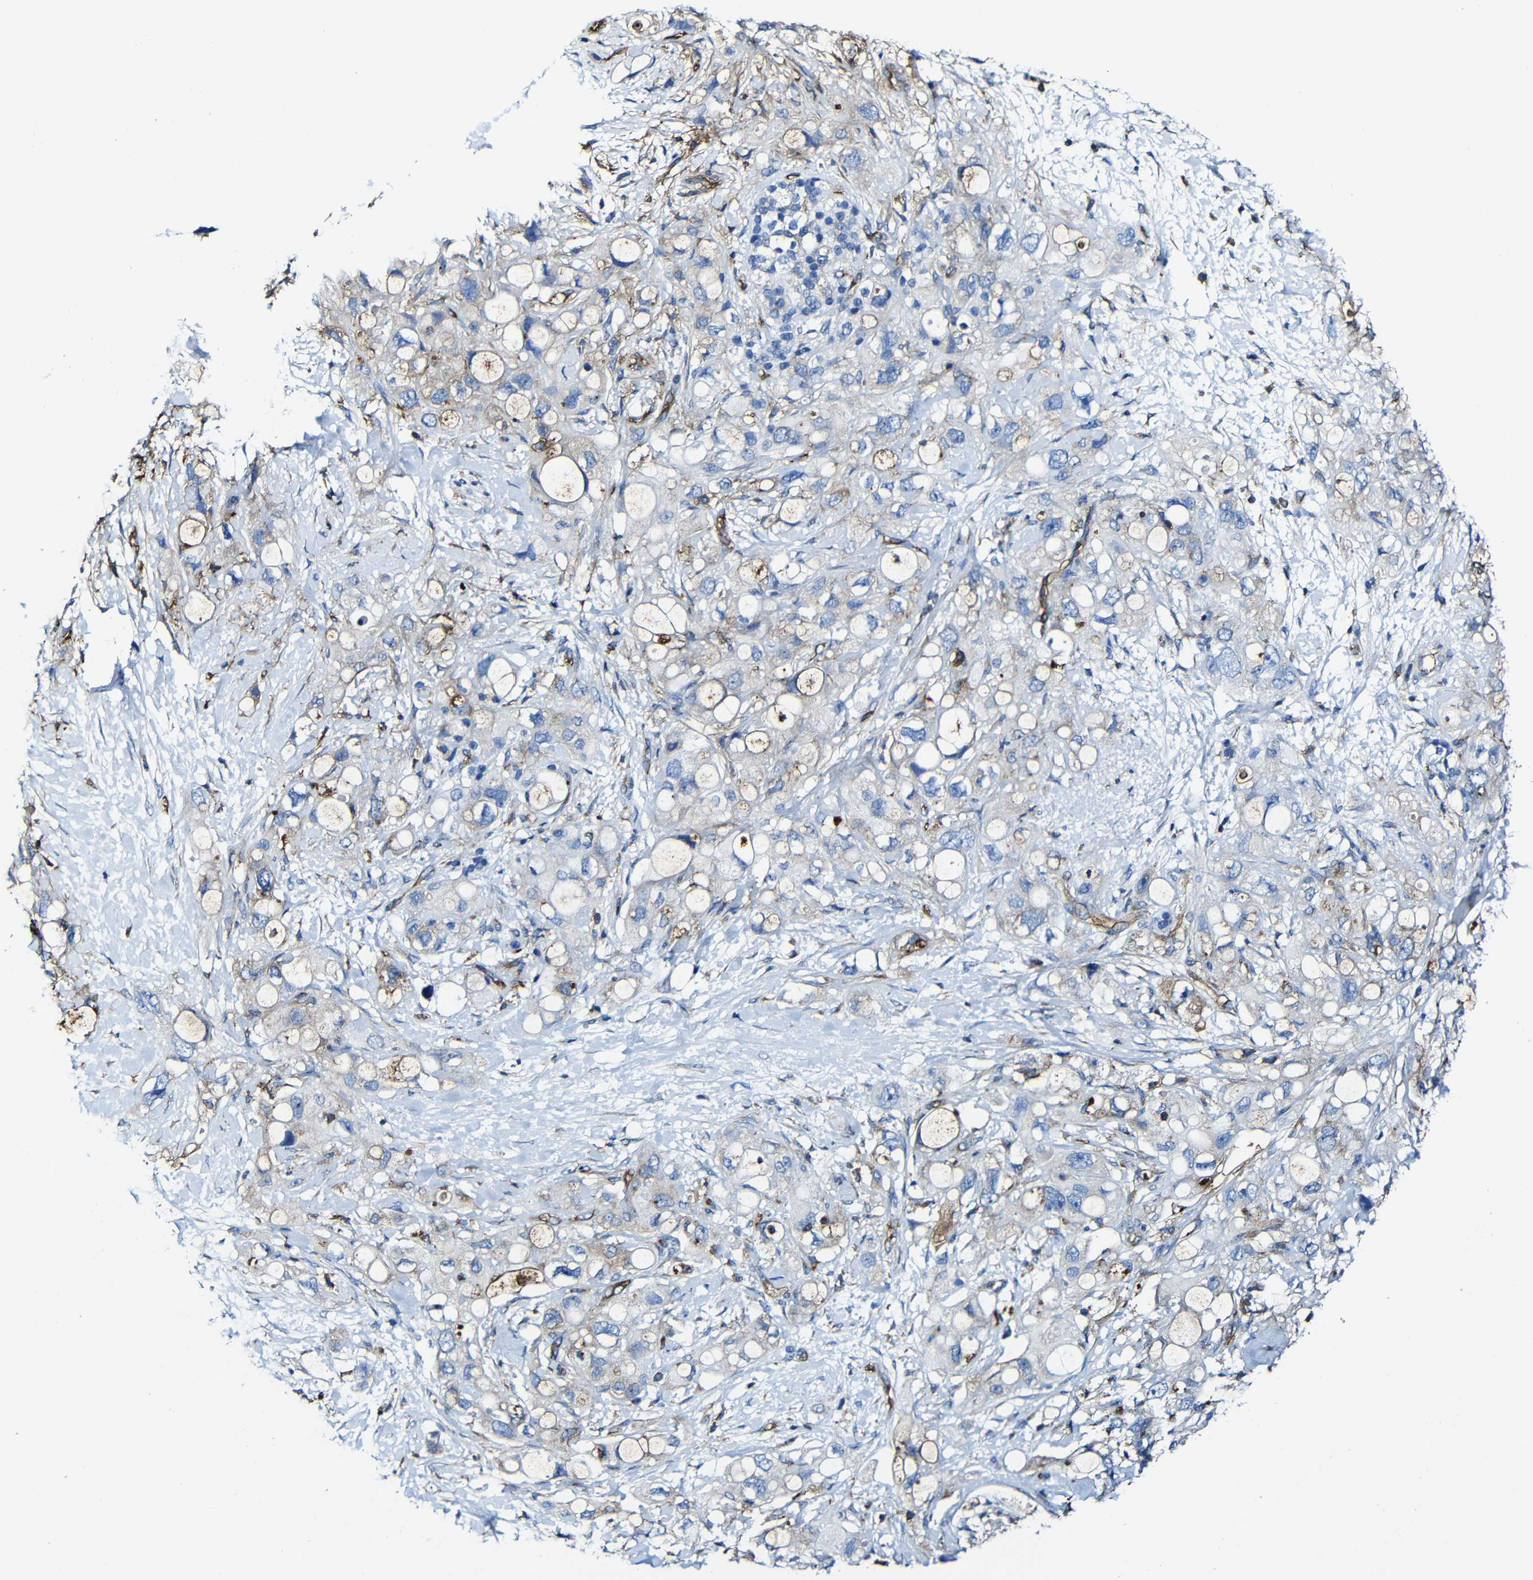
{"staining": {"intensity": "negative", "quantity": "none", "location": "none"}, "tissue": "pancreatic cancer", "cell_type": "Tumor cells", "image_type": "cancer", "snomed": [{"axis": "morphology", "description": "Adenocarcinoma, NOS"}, {"axis": "topography", "description": "Pancreas"}], "caption": "Tumor cells are negative for brown protein staining in adenocarcinoma (pancreatic).", "gene": "MSN", "patient": {"sex": "female", "age": 56}}